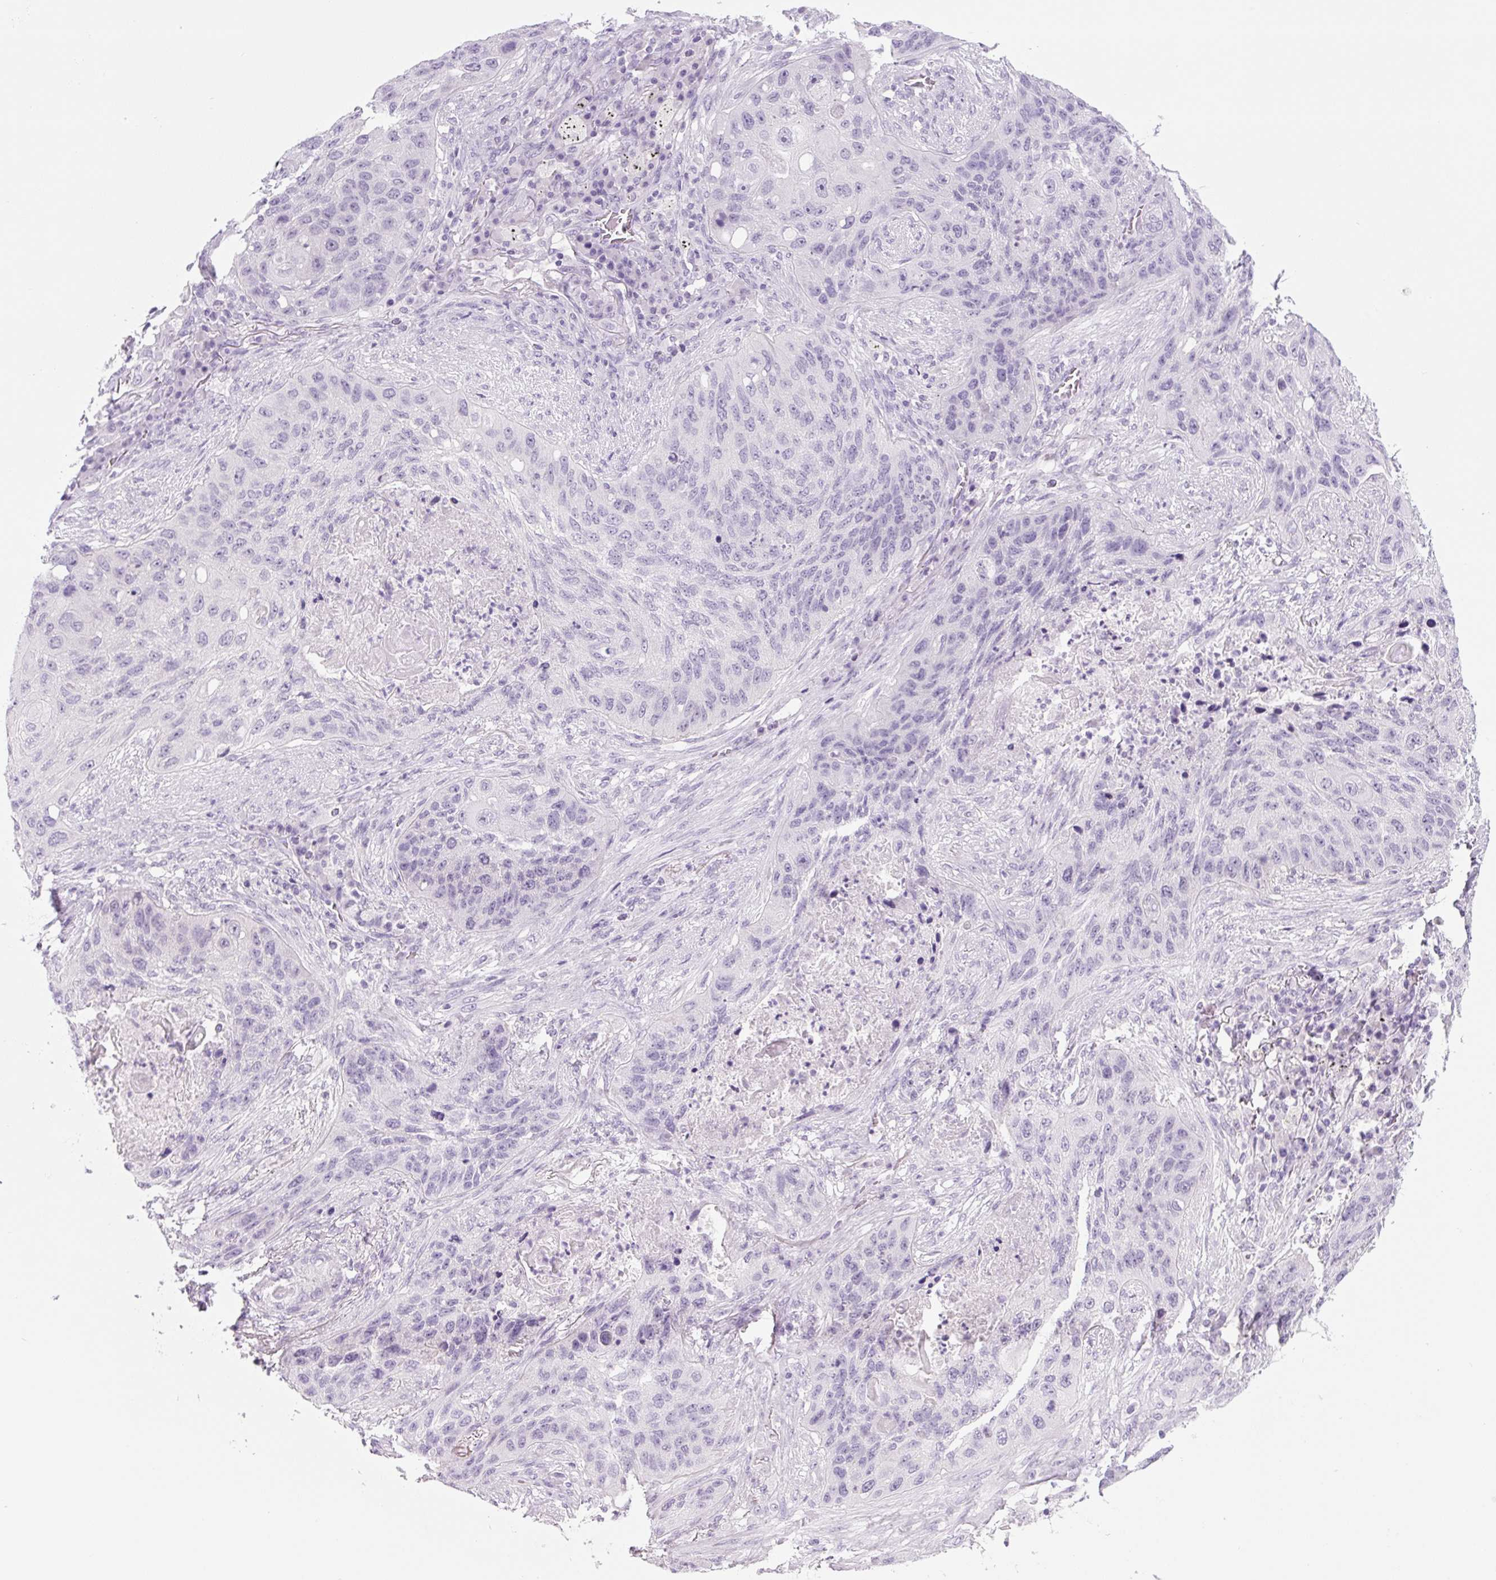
{"staining": {"intensity": "negative", "quantity": "none", "location": "none"}, "tissue": "lung cancer", "cell_type": "Tumor cells", "image_type": "cancer", "snomed": [{"axis": "morphology", "description": "Squamous cell carcinoma, NOS"}, {"axis": "topography", "description": "Lung"}], "caption": "Immunohistochemistry histopathology image of neoplastic tissue: lung squamous cell carcinoma stained with DAB demonstrates no significant protein positivity in tumor cells.", "gene": "COL9A2", "patient": {"sex": "female", "age": 63}}